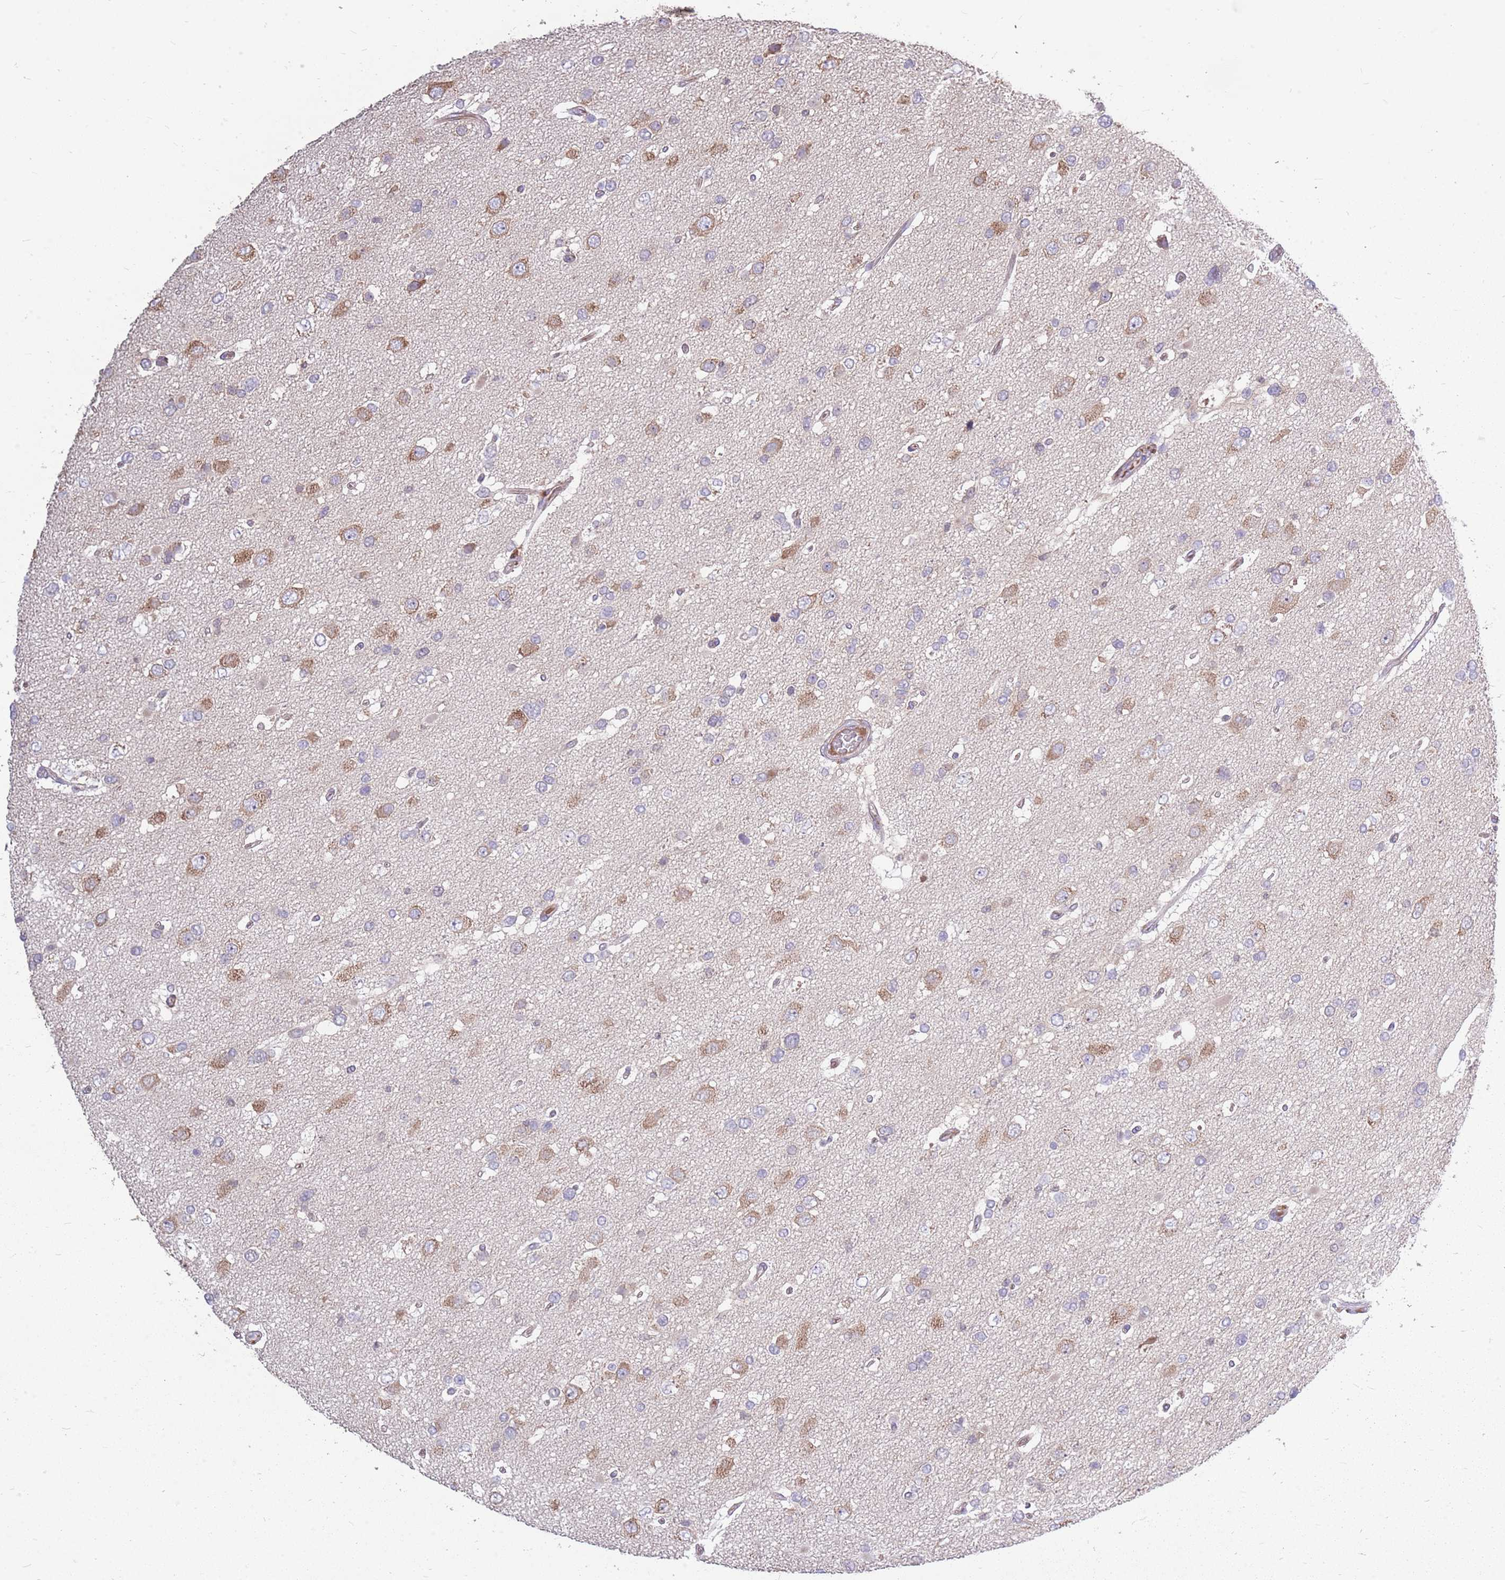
{"staining": {"intensity": "moderate", "quantity": "<25%", "location": "cytoplasmic/membranous"}, "tissue": "glioma", "cell_type": "Tumor cells", "image_type": "cancer", "snomed": [{"axis": "morphology", "description": "Glioma, malignant, High grade"}, {"axis": "topography", "description": "Brain"}], "caption": "Brown immunohistochemical staining in human glioma exhibits moderate cytoplasmic/membranous staining in approximately <25% of tumor cells. Nuclei are stained in blue.", "gene": "PPP1R27", "patient": {"sex": "male", "age": 53}}